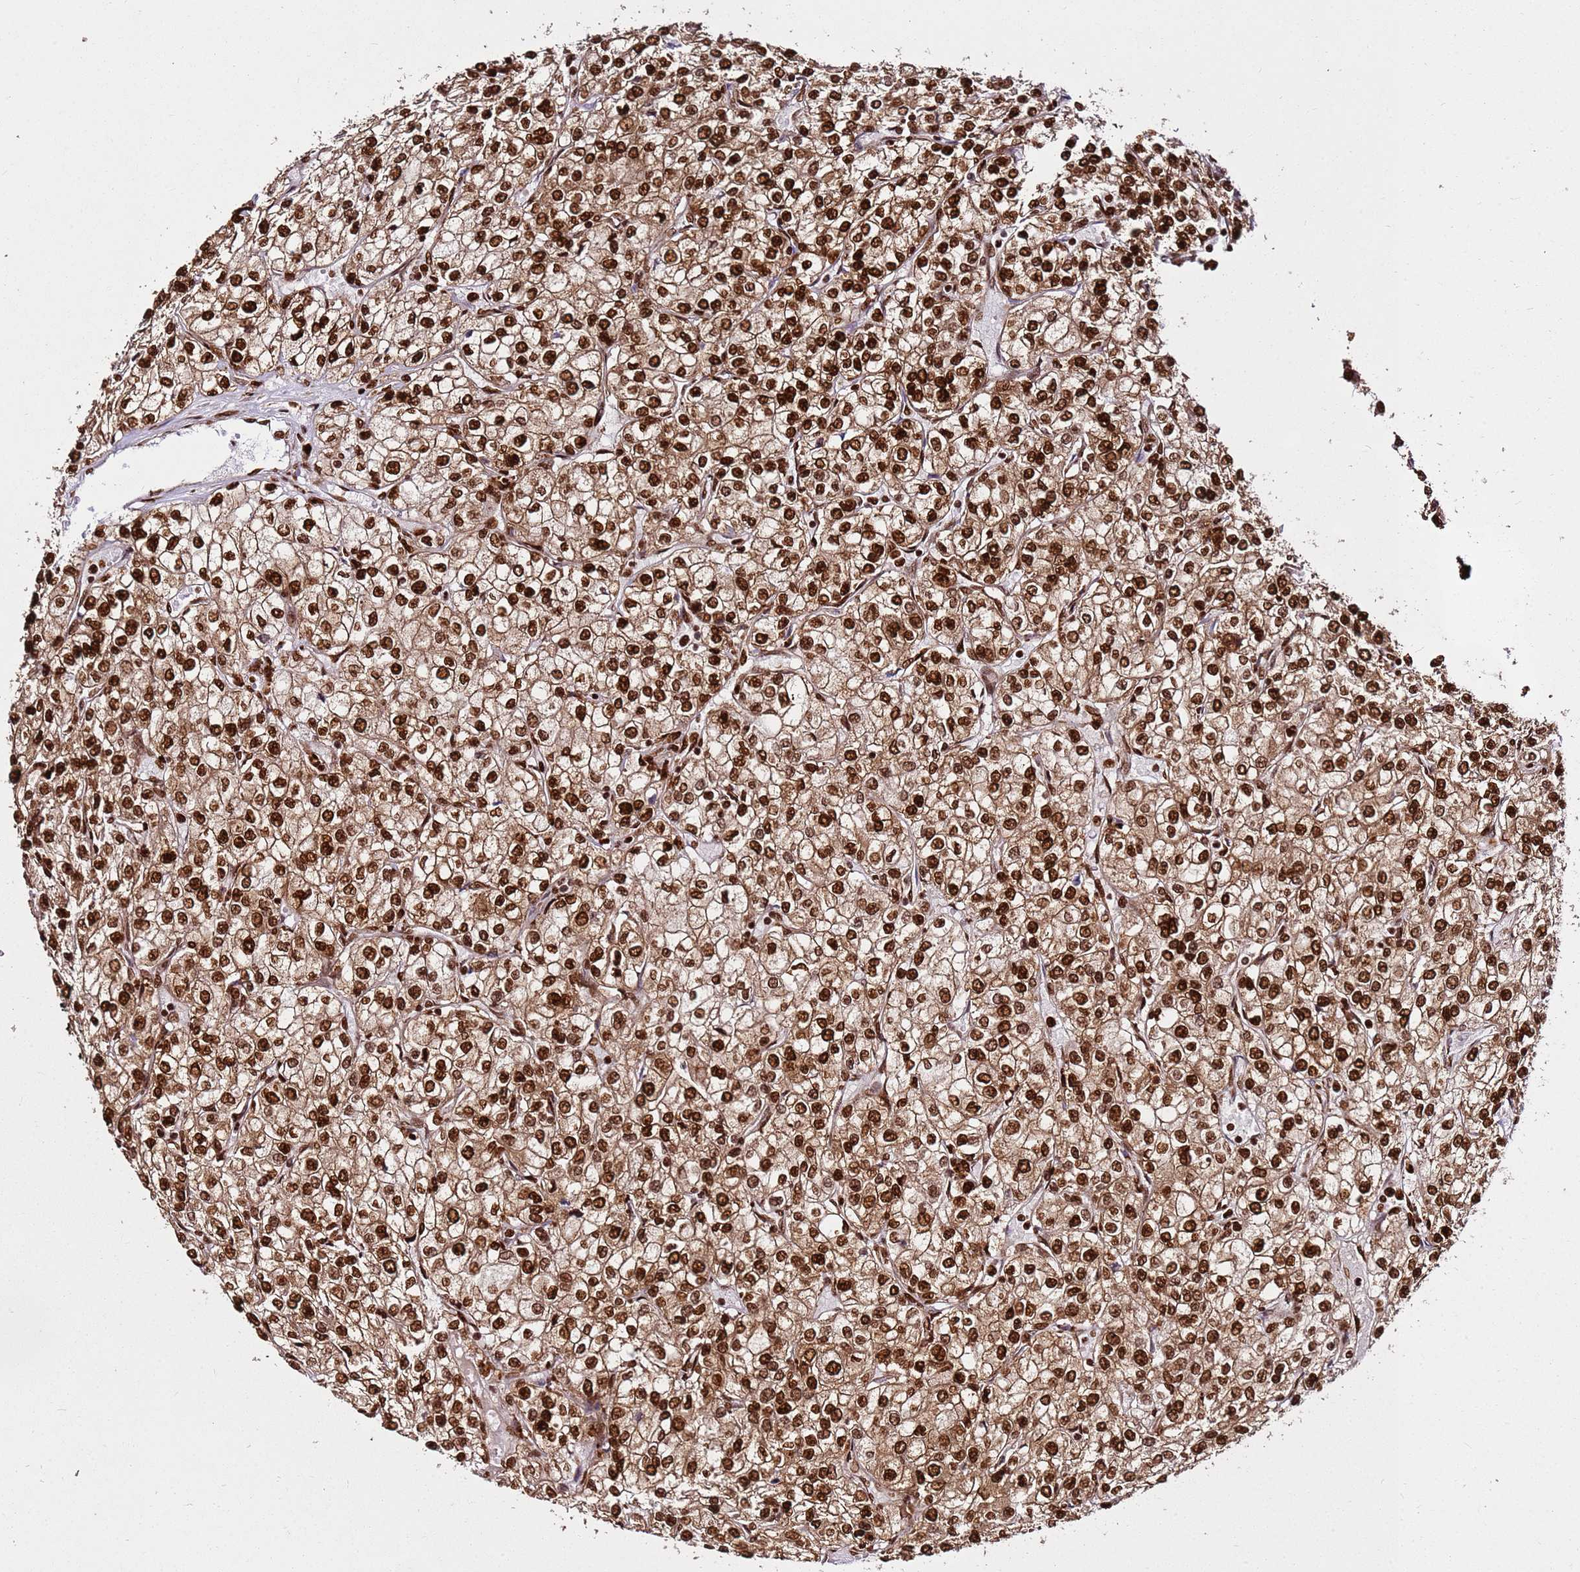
{"staining": {"intensity": "strong", "quantity": ">75%", "location": "nuclear"}, "tissue": "renal cancer", "cell_type": "Tumor cells", "image_type": "cancer", "snomed": [{"axis": "morphology", "description": "Adenocarcinoma, NOS"}, {"axis": "topography", "description": "Kidney"}], "caption": "Protein expression analysis of adenocarcinoma (renal) shows strong nuclear staining in about >75% of tumor cells. (DAB (3,3'-diaminobenzidine) IHC with brightfield microscopy, high magnification).", "gene": "HNRNPAB", "patient": {"sex": "male", "age": 80}}